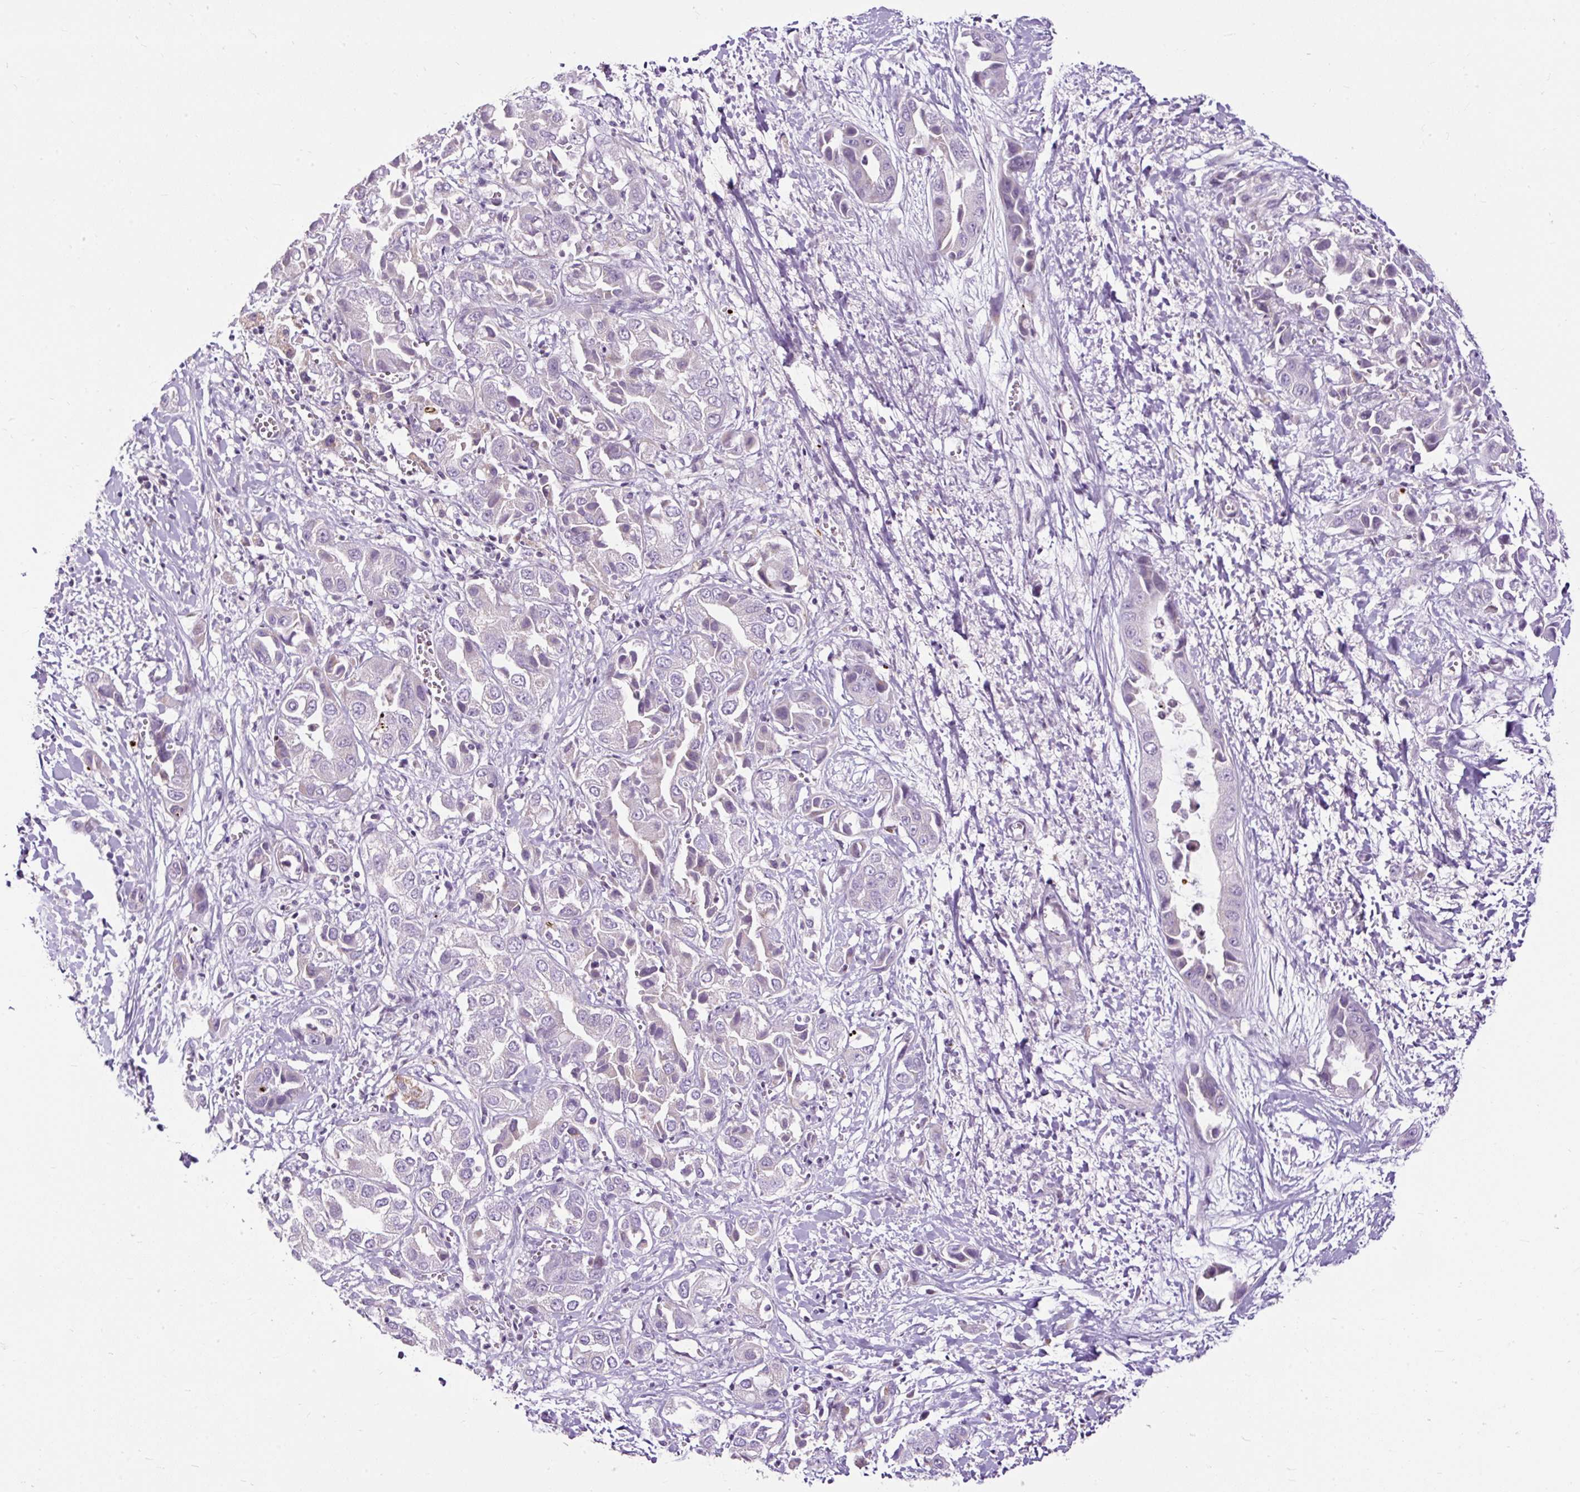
{"staining": {"intensity": "negative", "quantity": "none", "location": "none"}, "tissue": "liver cancer", "cell_type": "Tumor cells", "image_type": "cancer", "snomed": [{"axis": "morphology", "description": "Cholangiocarcinoma"}, {"axis": "topography", "description": "Liver"}], "caption": "IHC micrograph of human liver cholangiocarcinoma stained for a protein (brown), which demonstrates no expression in tumor cells.", "gene": "FMC1", "patient": {"sex": "female", "age": 52}}